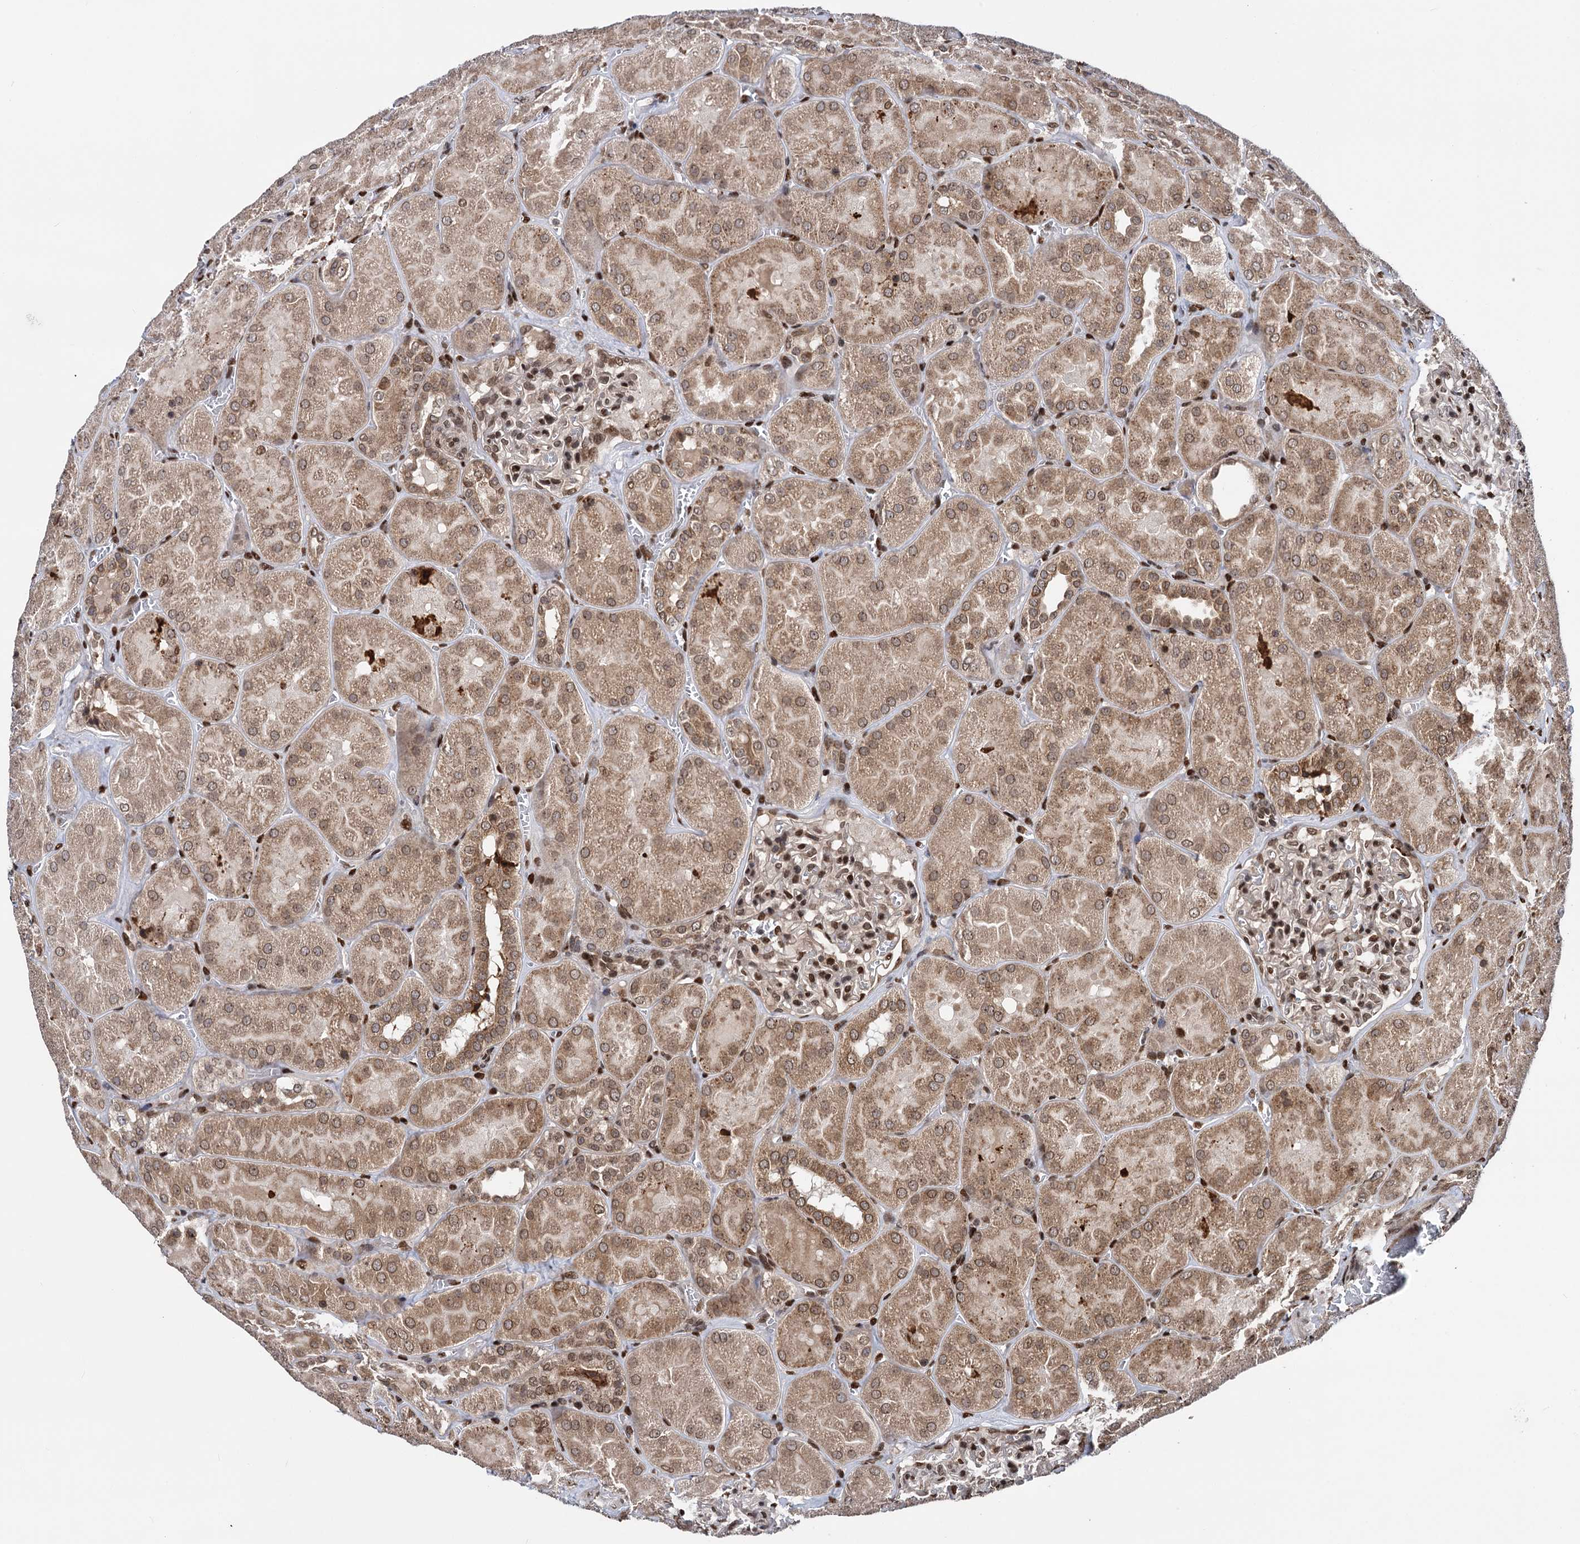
{"staining": {"intensity": "moderate", "quantity": ">75%", "location": "nuclear"}, "tissue": "kidney", "cell_type": "Cells in glomeruli", "image_type": "normal", "snomed": [{"axis": "morphology", "description": "Normal tissue, NOS"}, {"axis": "topography", "description": "Kidney"}], "caption": "A high-resolution photomicrograph shows immunohistochemistry (IHC) staining of benign kidney, which demonstrates moderate nuclear positivity in about >75% of cells in glomeruli.", "gene": "MESD", "patient": {"sex": "male", "age": 28}}